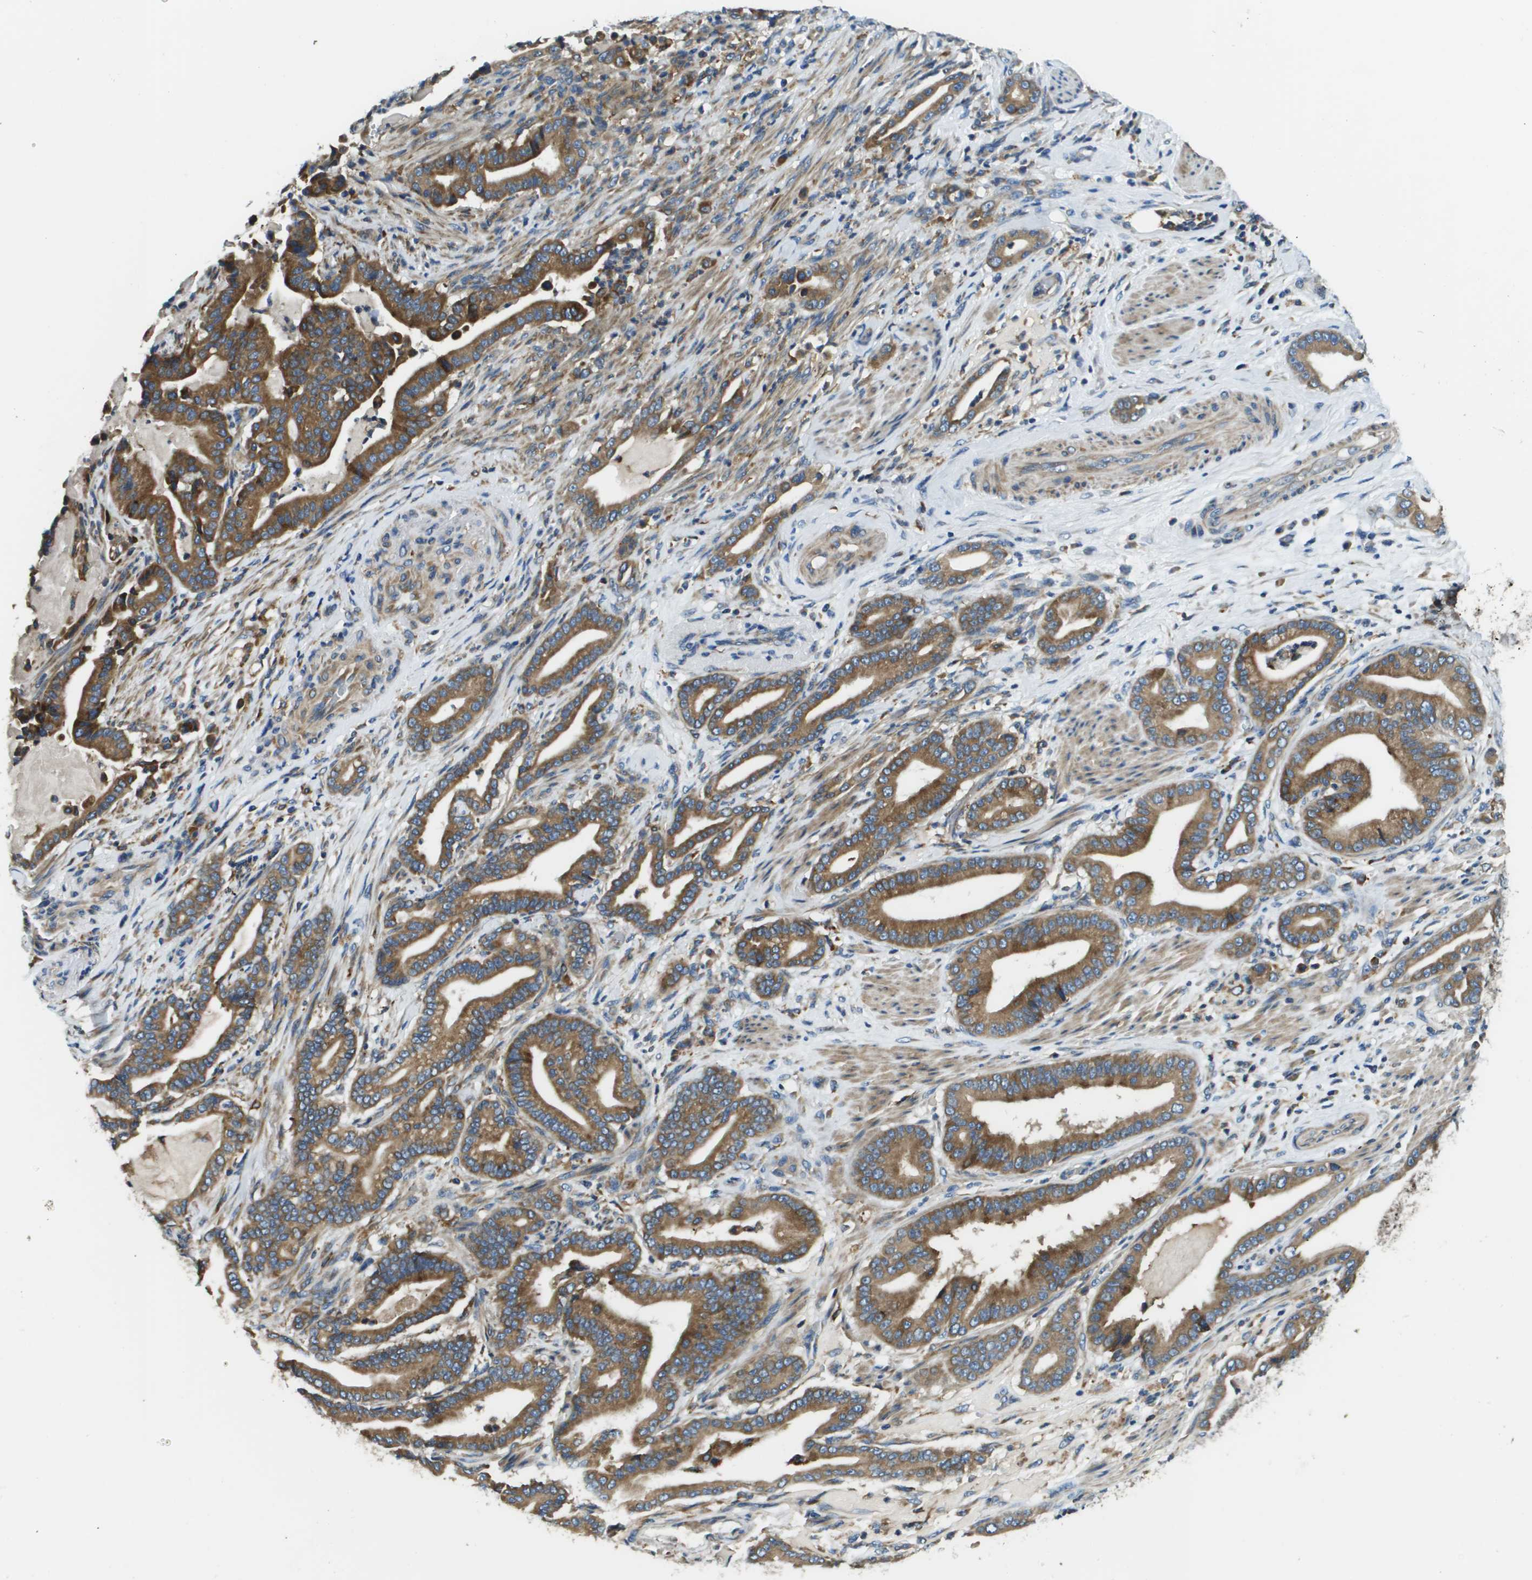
{"staining": {"intensity": "strong", "quantity": ">75%", "location": "cytoplasmic/membranous"}, "tissue": "pancreatic cancer", "cell_type": "Tumor cells", "image_type": "cancer", "snomed": [{"axis": "morphology", "description": "Normal tissue, NOS"}, {"axis": "morphology", "description": "Adenocarcinoma, NOS"}, {"axis": "topography", "description": "Pancreas"}], "caption": "Human pancreatic adenocarcinoma stained with a protein marker demonstrates strong staining in tumor cells.", "gene": "CNPY3", "patient": {"sex": "male", "age": 63}}